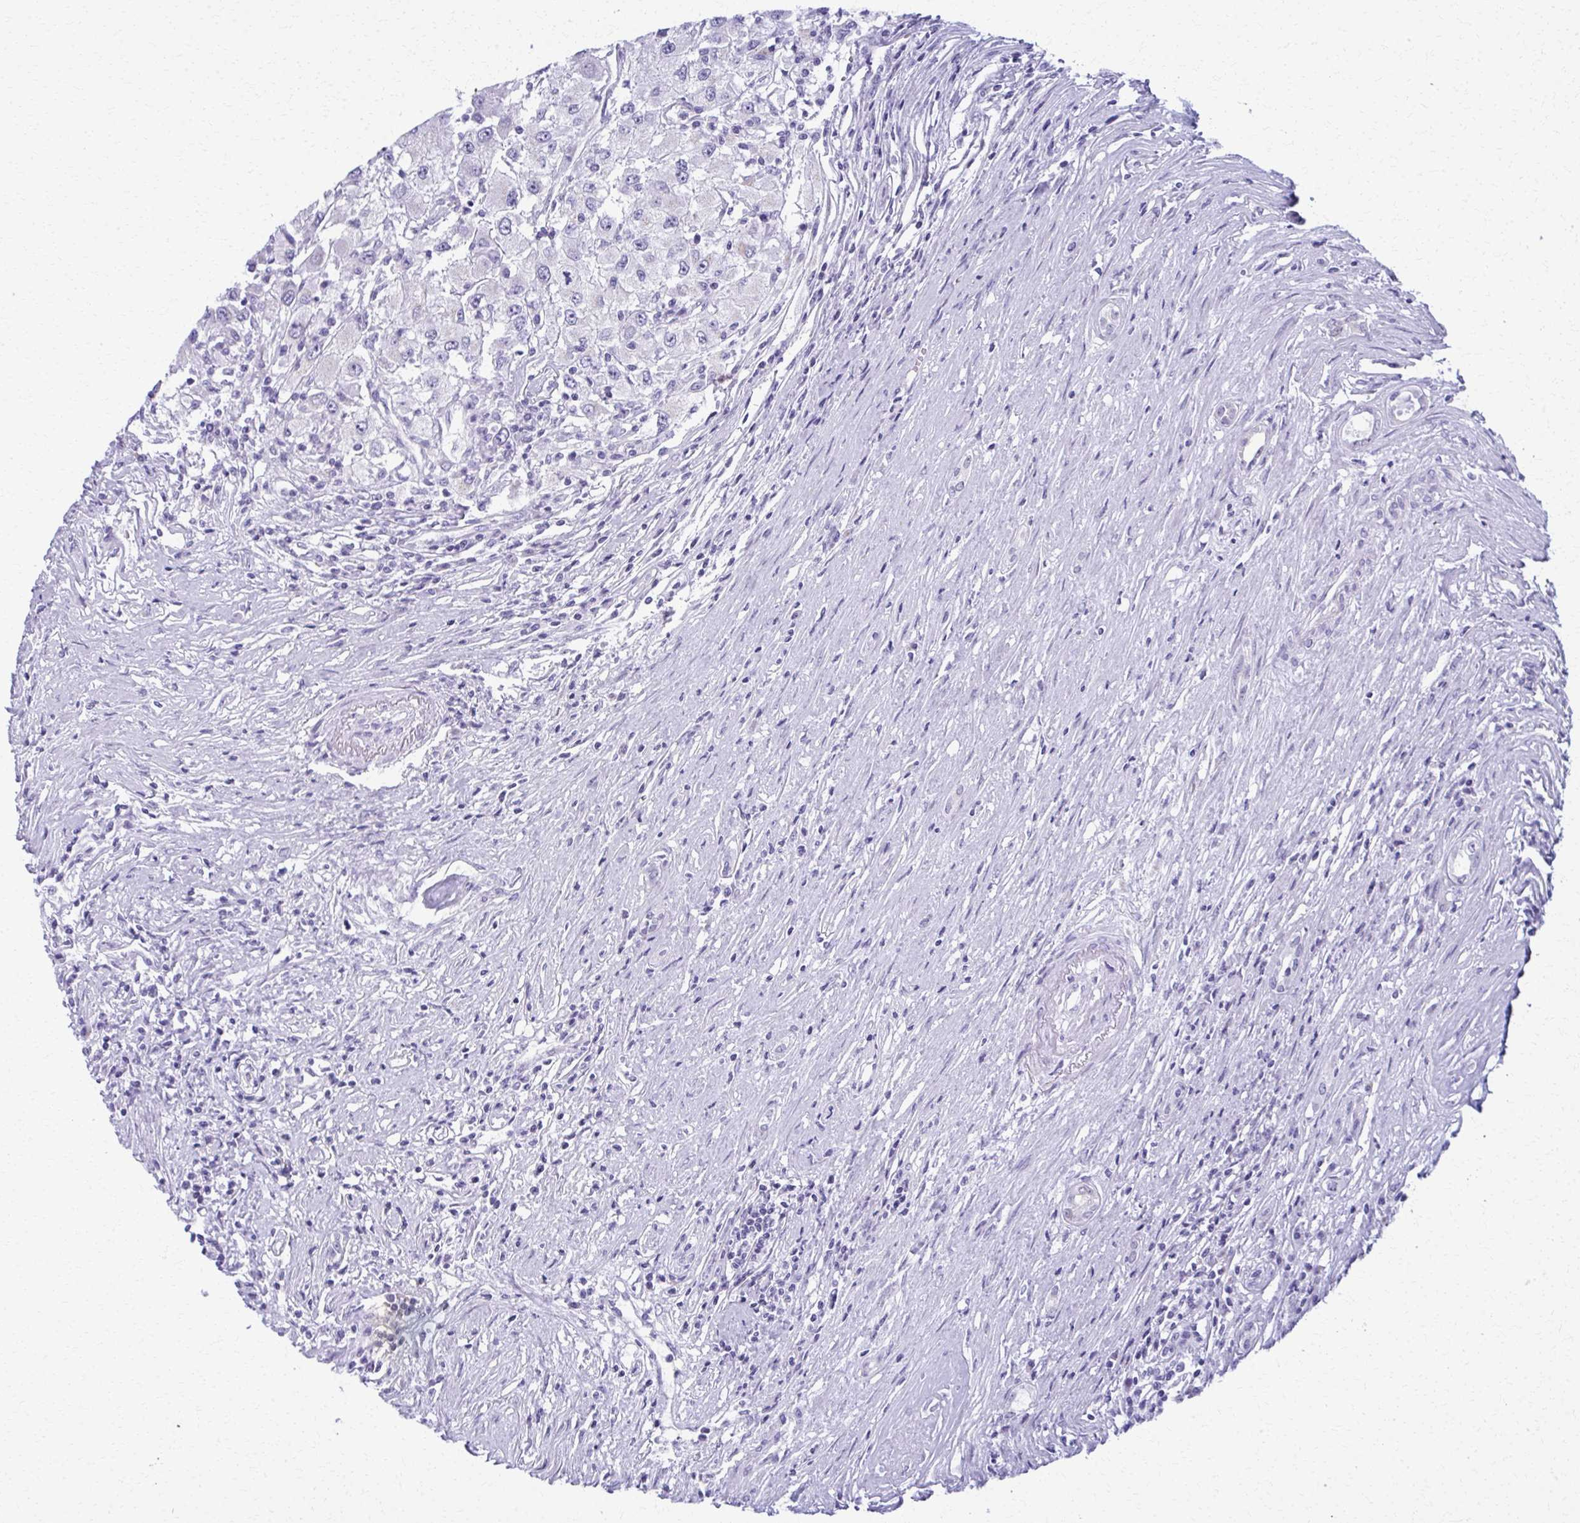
{"staining": {"intensity": "negative", "quantity": "none", "location": "none"}, "tissue": "renal cancer", "cell_type": "Tumor cells", "image_type": "cancer", "snomed": [{"axis": "morphology", "description": "Adenocarcinoma, NOS"}, {"axis": "topography", "description": "Kidney"}], "caption": "A histopathology image of human renal cancer (adenocarcinoma) is negative for staining in tumor cells. (DAB (3,3'-diaminobenzidine) immunohistochemistry, high magnification).", "gene": "SCLY", "patient": {"sex": "female", "age": 67}}